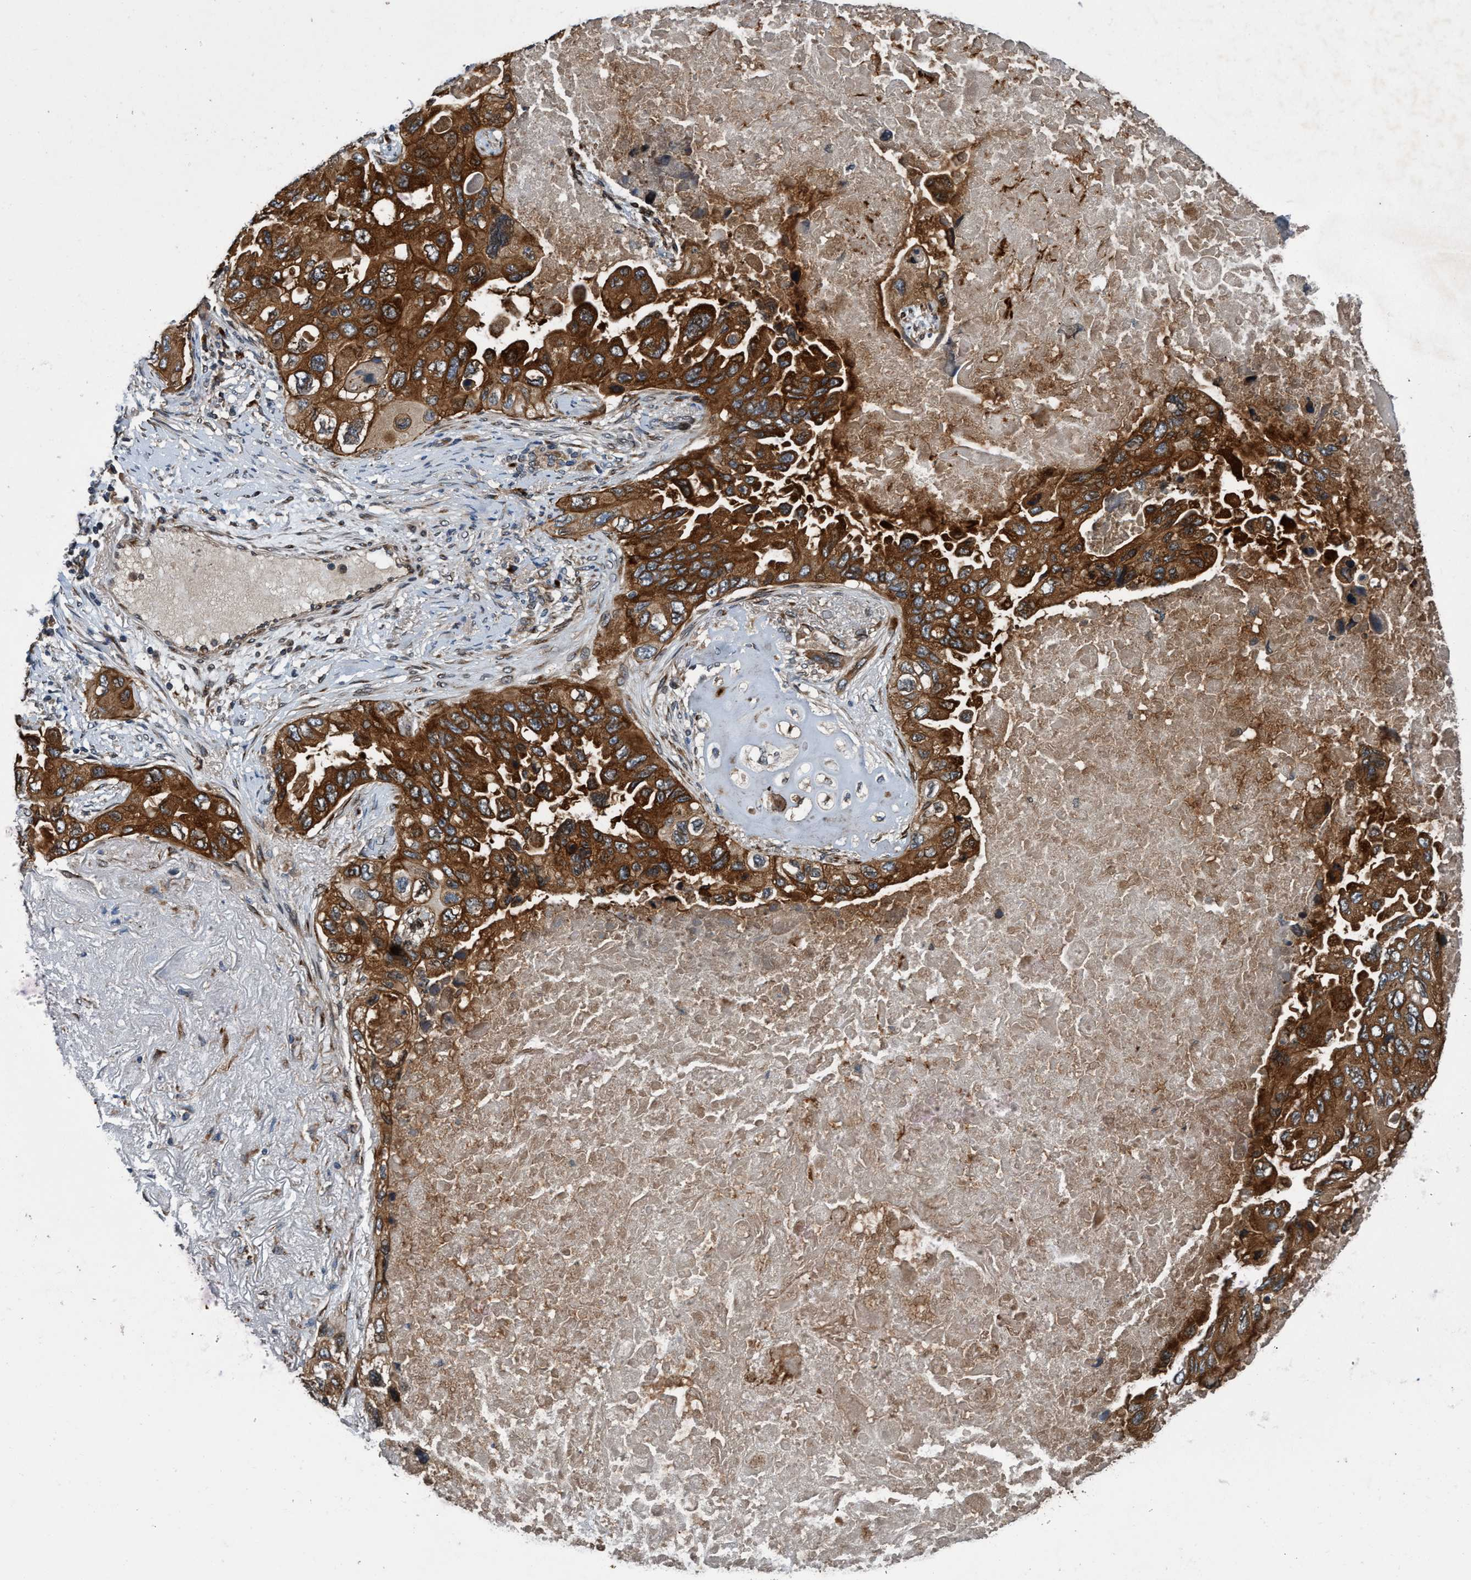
{"staining": {"intensity": "strong", "quantity": "25%-75%", "location": "cytoplasmic/membranous"}, "tissue": "lung cancer", "cell_type": "Tumor cells", "image_type": "cancer", "snomed": [{"axis": "morphology", "description": "Squamous cell carcinoma, NOS"}, {"axis": "topography", "description": "Lung"}], "caption": "Brown immunohistochemical staining in lung cancer exhibits strong cytoplasmic/membranous expression in approximately 25%-75% of tumor cells. (IHC, brightfield microscopy, high magnification).", "gene": "MACC1", "patient": {"sex": "female", "age": 73}}